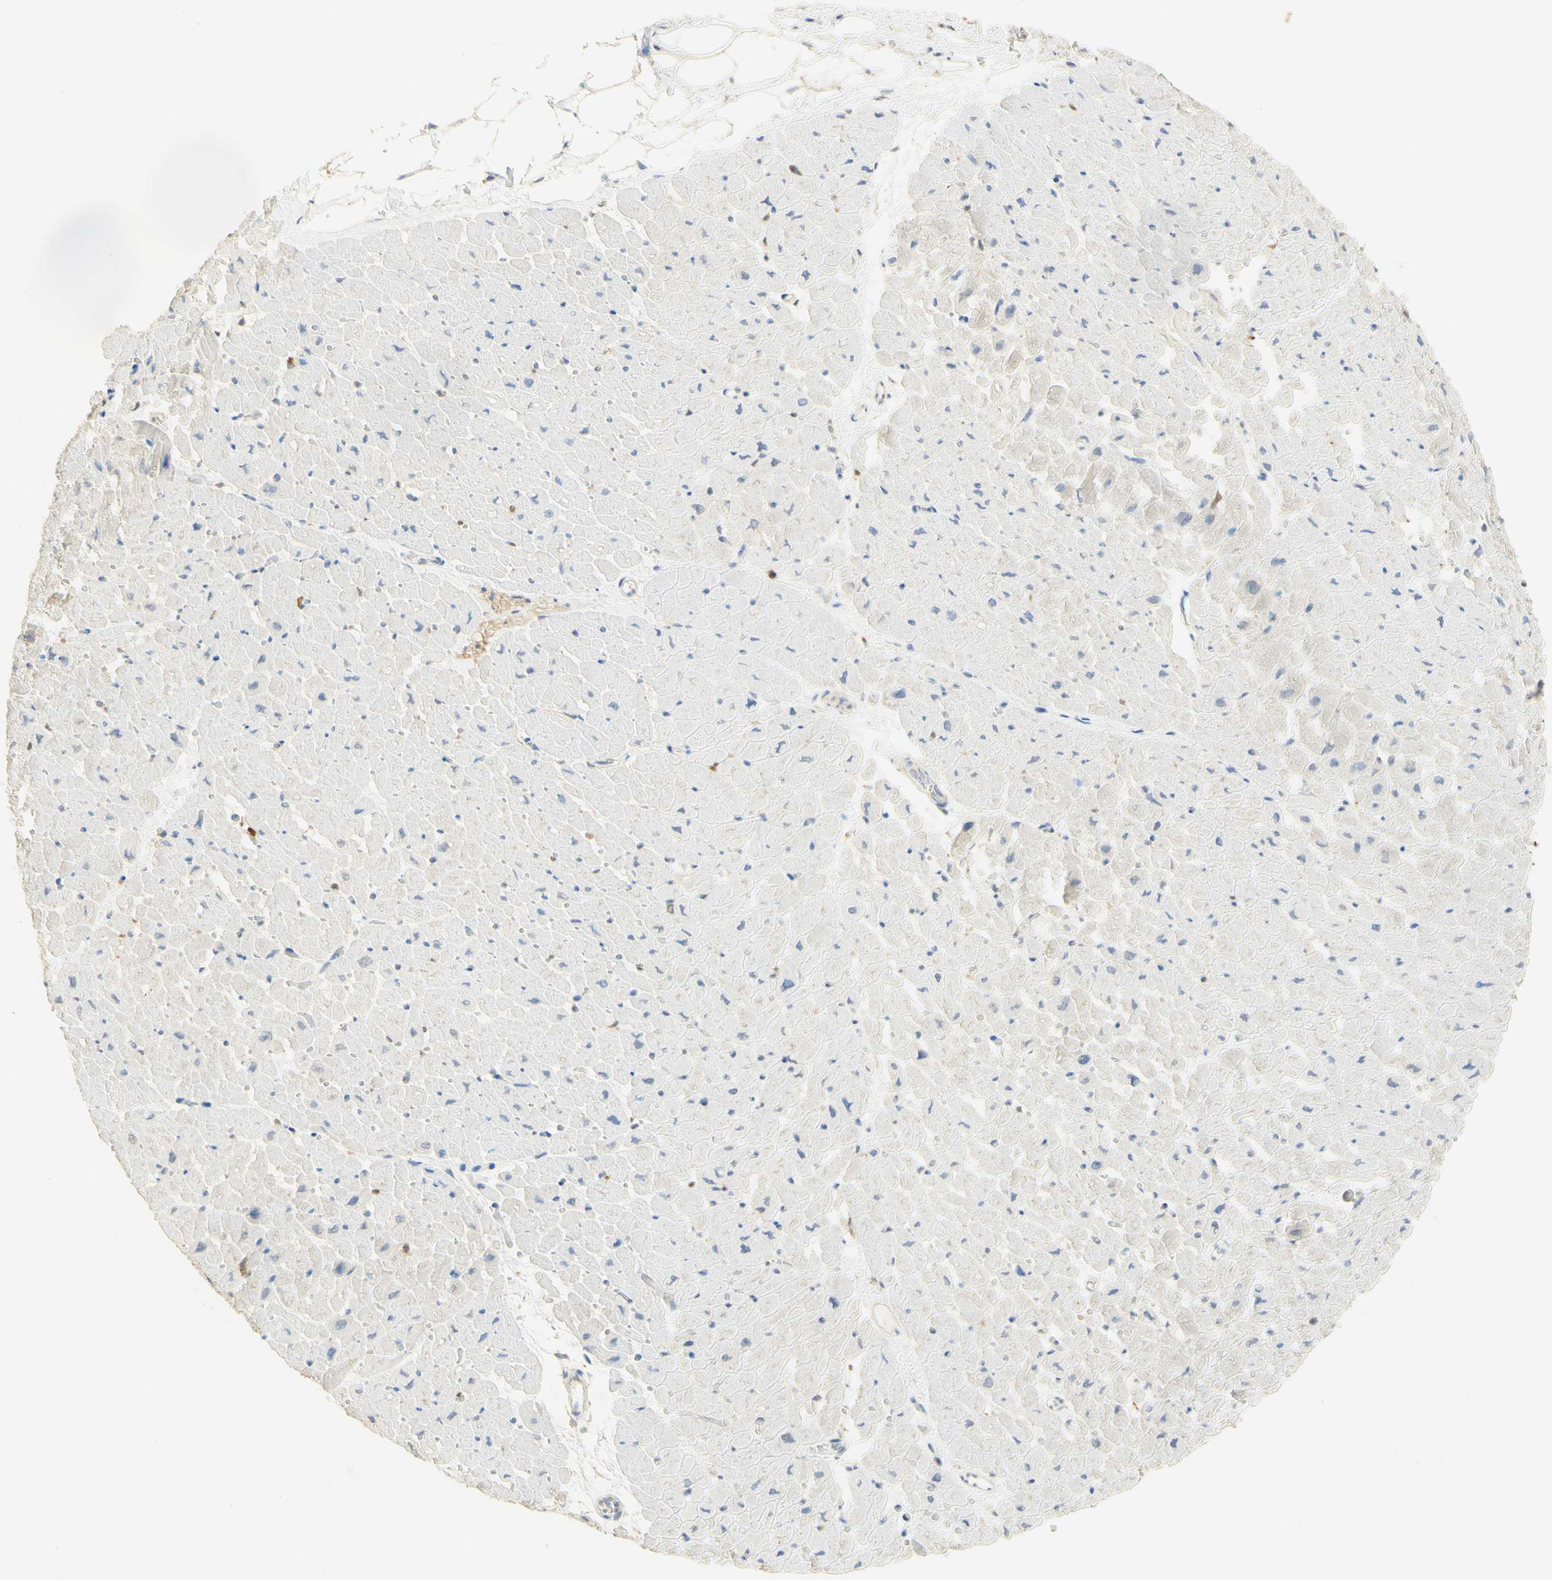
{"staining": {"intensity": "negative", "quantity": "none", "location": "none"}, "tissue": "heart muscle", "cell_type": "Cardiomyocytes", "image_type": "normal", "snomed": [{"axis": "morphology", "description": "Normal tissue, NOS"}, {"axis": "topography", "description": "Heart"}], "caption": "Heart muscle was stained to show a protein in brown. There is no significant staining in cardiomyocytes. (DAB (3,3'-diaminobenzidine) IHC, high magnification).", "gene": "PAK1", "patient": {"sex": "male", "age": 45}}